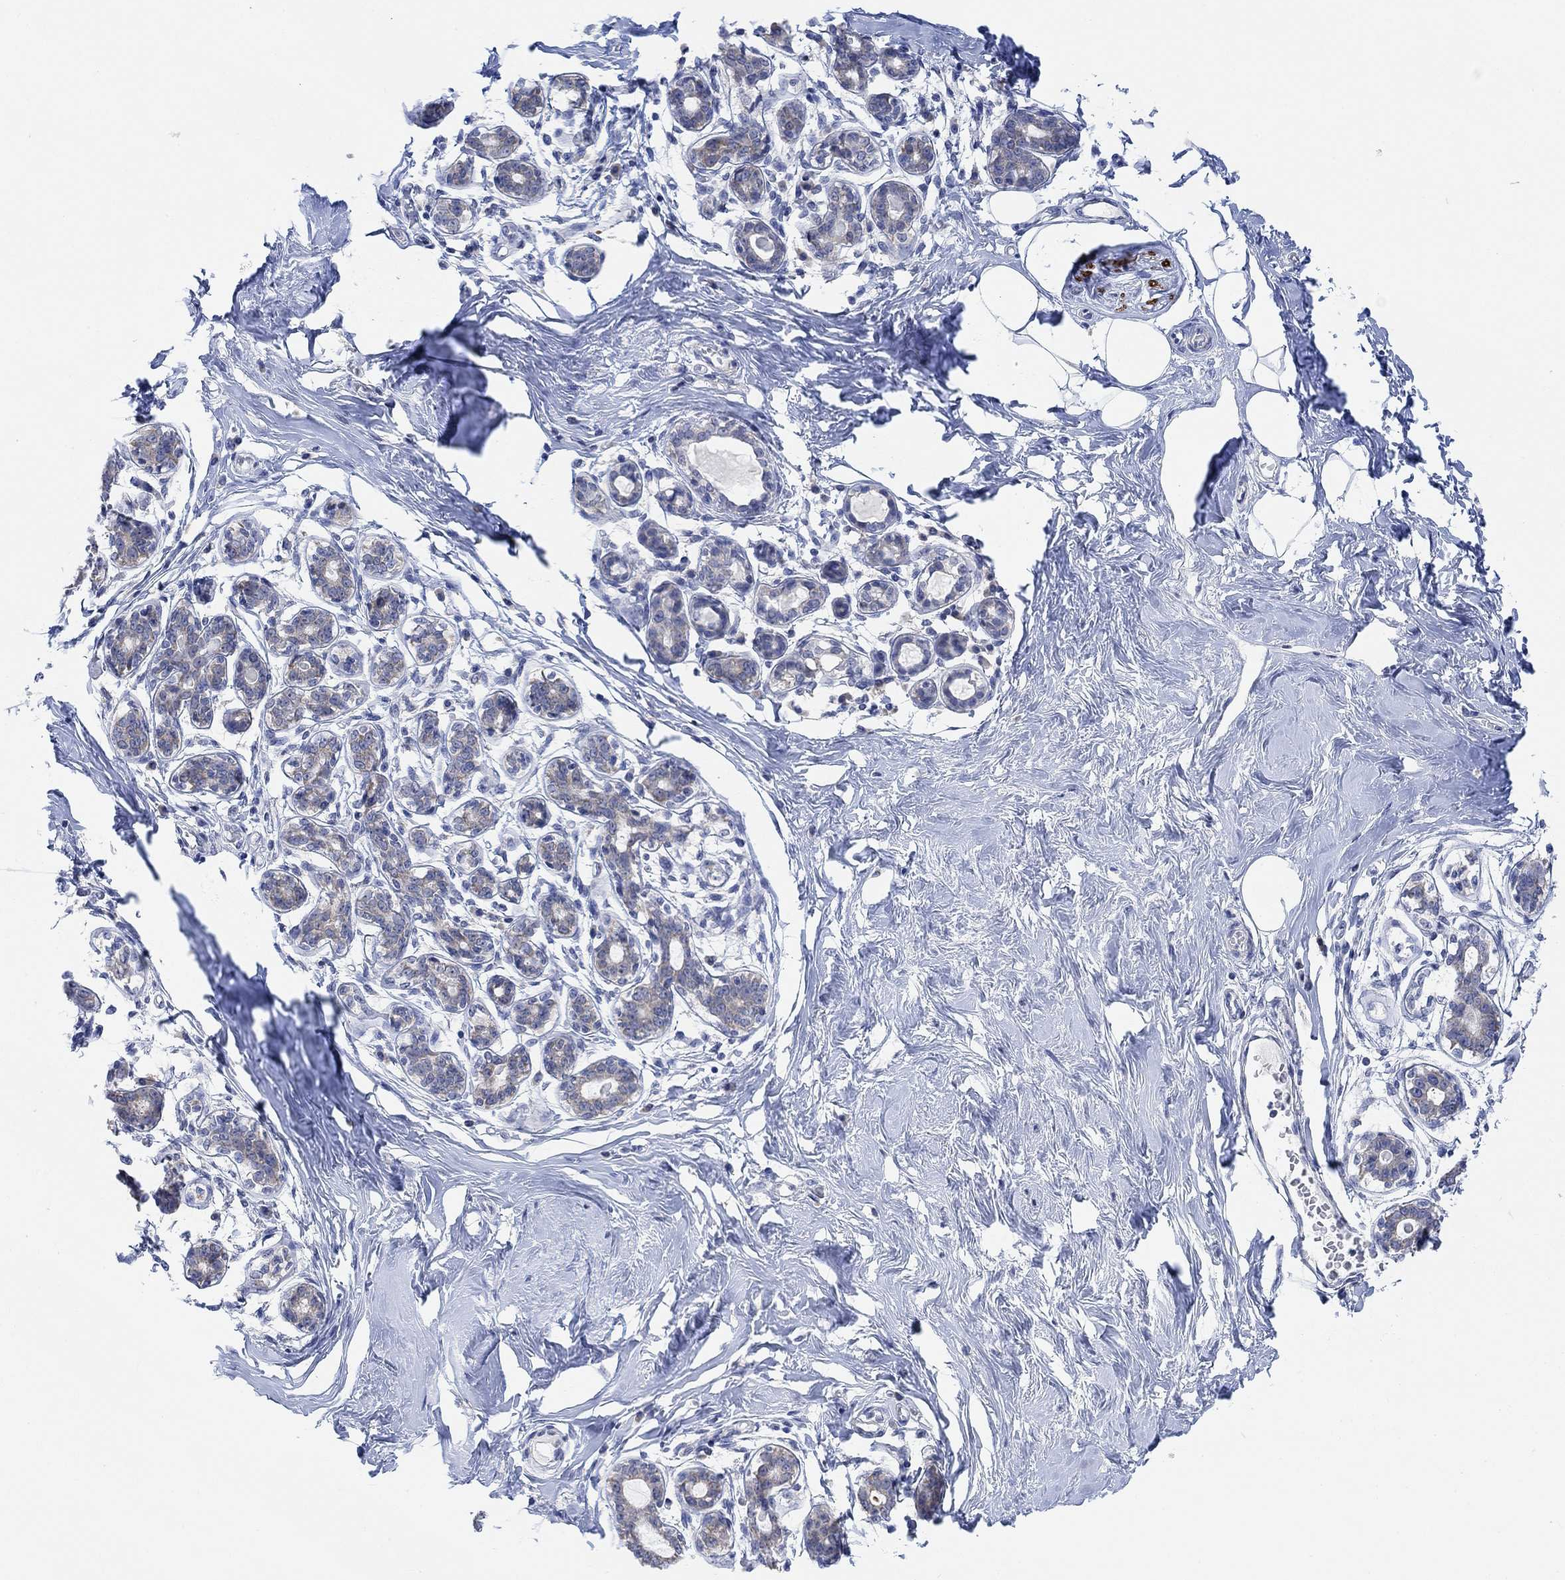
{"staining": {"intensity": "negative", "quantity": "none", "location": "none"}, "tissue": "breast", "cell_type": "Adipocytes", "image_type": "normal", "snomed": [{"axis": "morphology", "description": "Normal tissue, NOS"}, {"axis": "topography", "description": "Skin"}, {"axis": "topography", "description": "Breast"}], "caption": "High magnification brightfield microscopy of unremarkable breast stained with DAB (brown) and counterstained with hematoxylin (blue): adipocytes show no significant staining.", "gene": "RIMS1", "patient": {"sex": "female", "age": 43}}